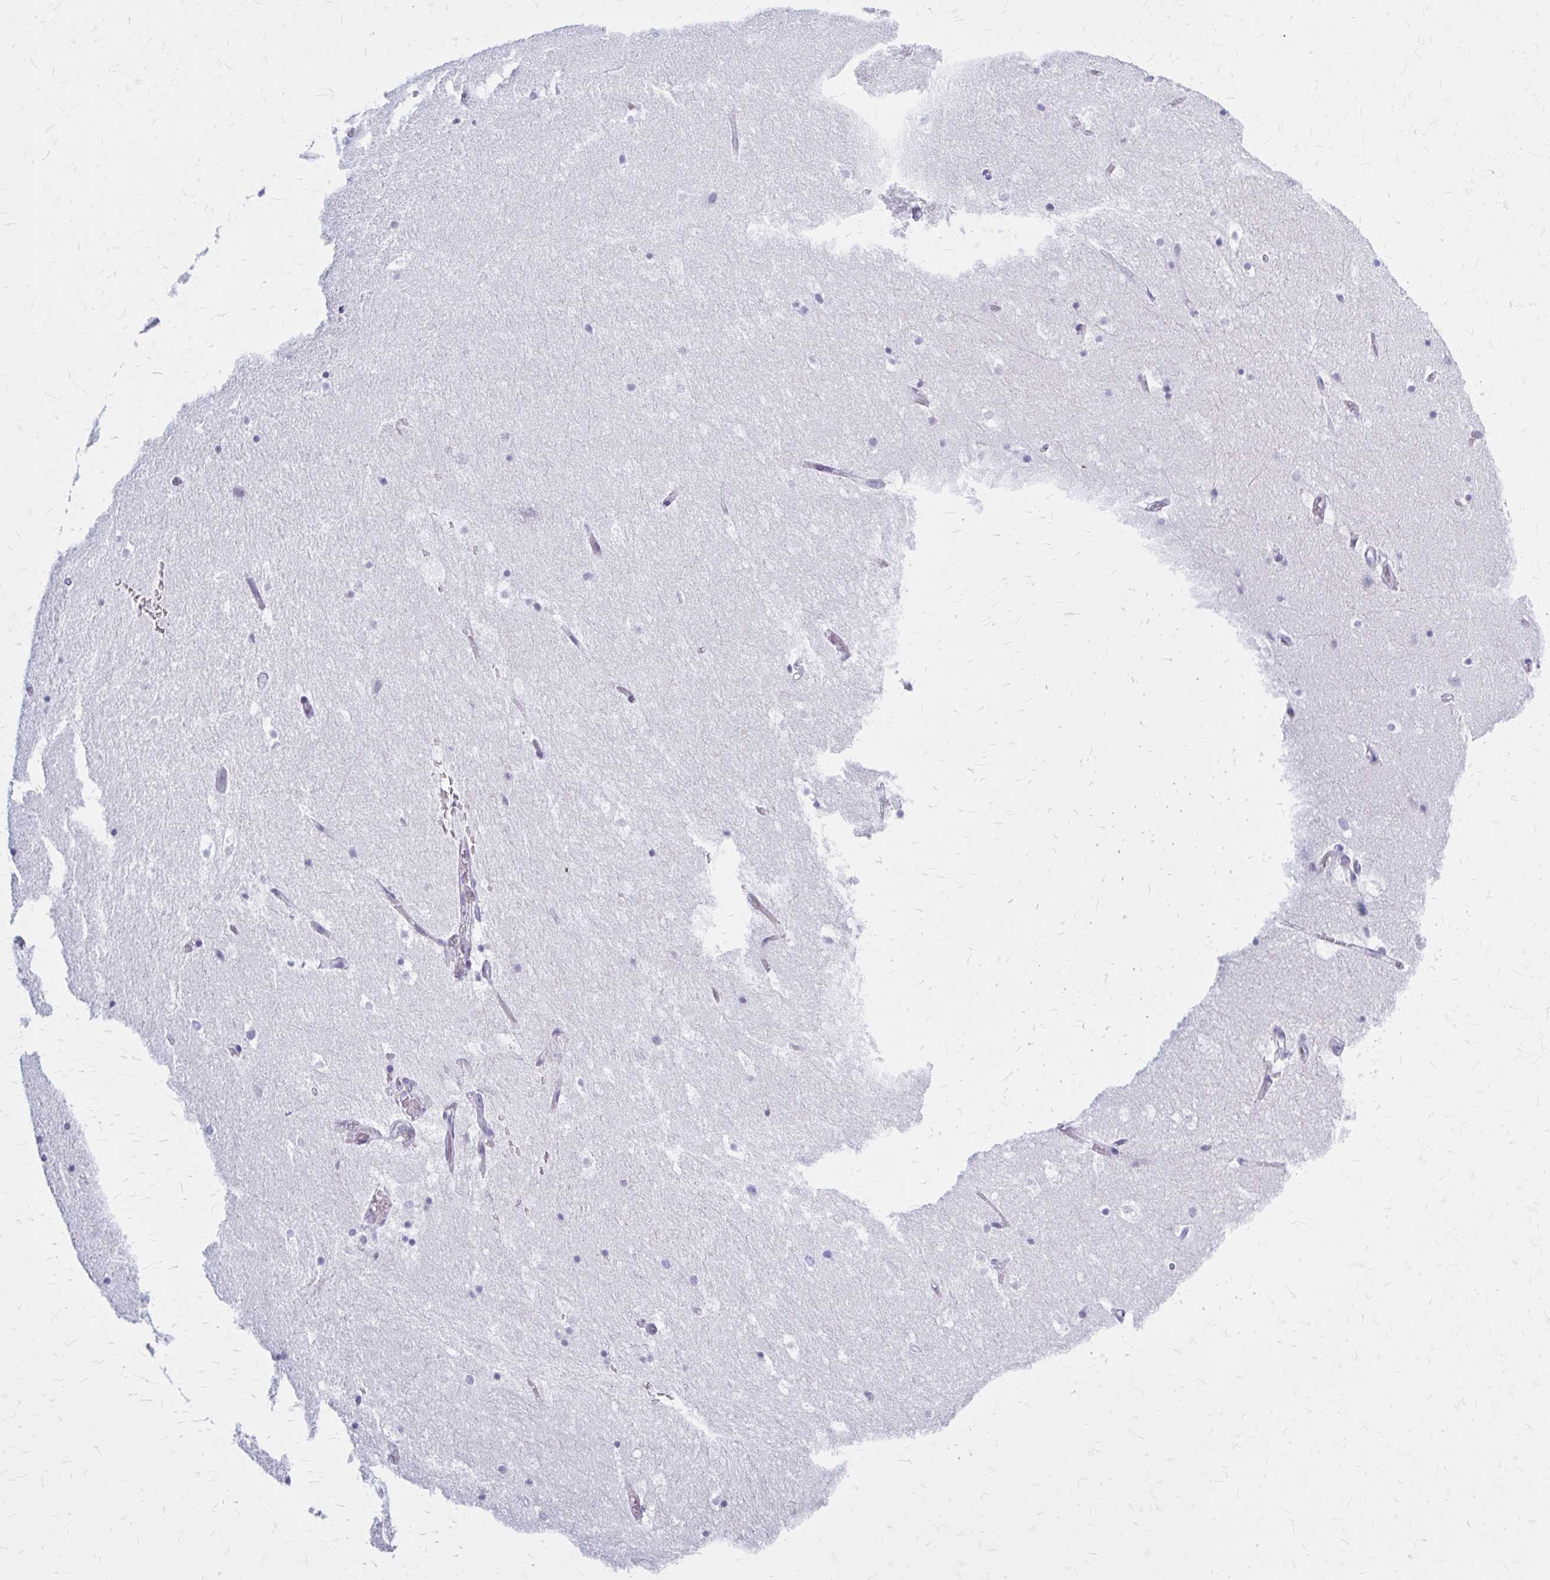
{"staining": {"intensity": "negative", "quantity": "none", "location": "none"}, "tissue": "hippocampus", "cell_type": "Glial cells", "image_type": "normal", "snomed": [{"axis": "morphology", "description": "Normal tissue, NOS"}, {"axis": "topography", "description": "Hippocampus"}], "caption": "Normal hippocampus was stained to show a protein in brown. There is no significant positivity in glial cells. (DAB immunohistochemistry with hematoxylin counter stain).", "gene": "KLHDC7A", "patient": {"sex": "female", "age": 52}}